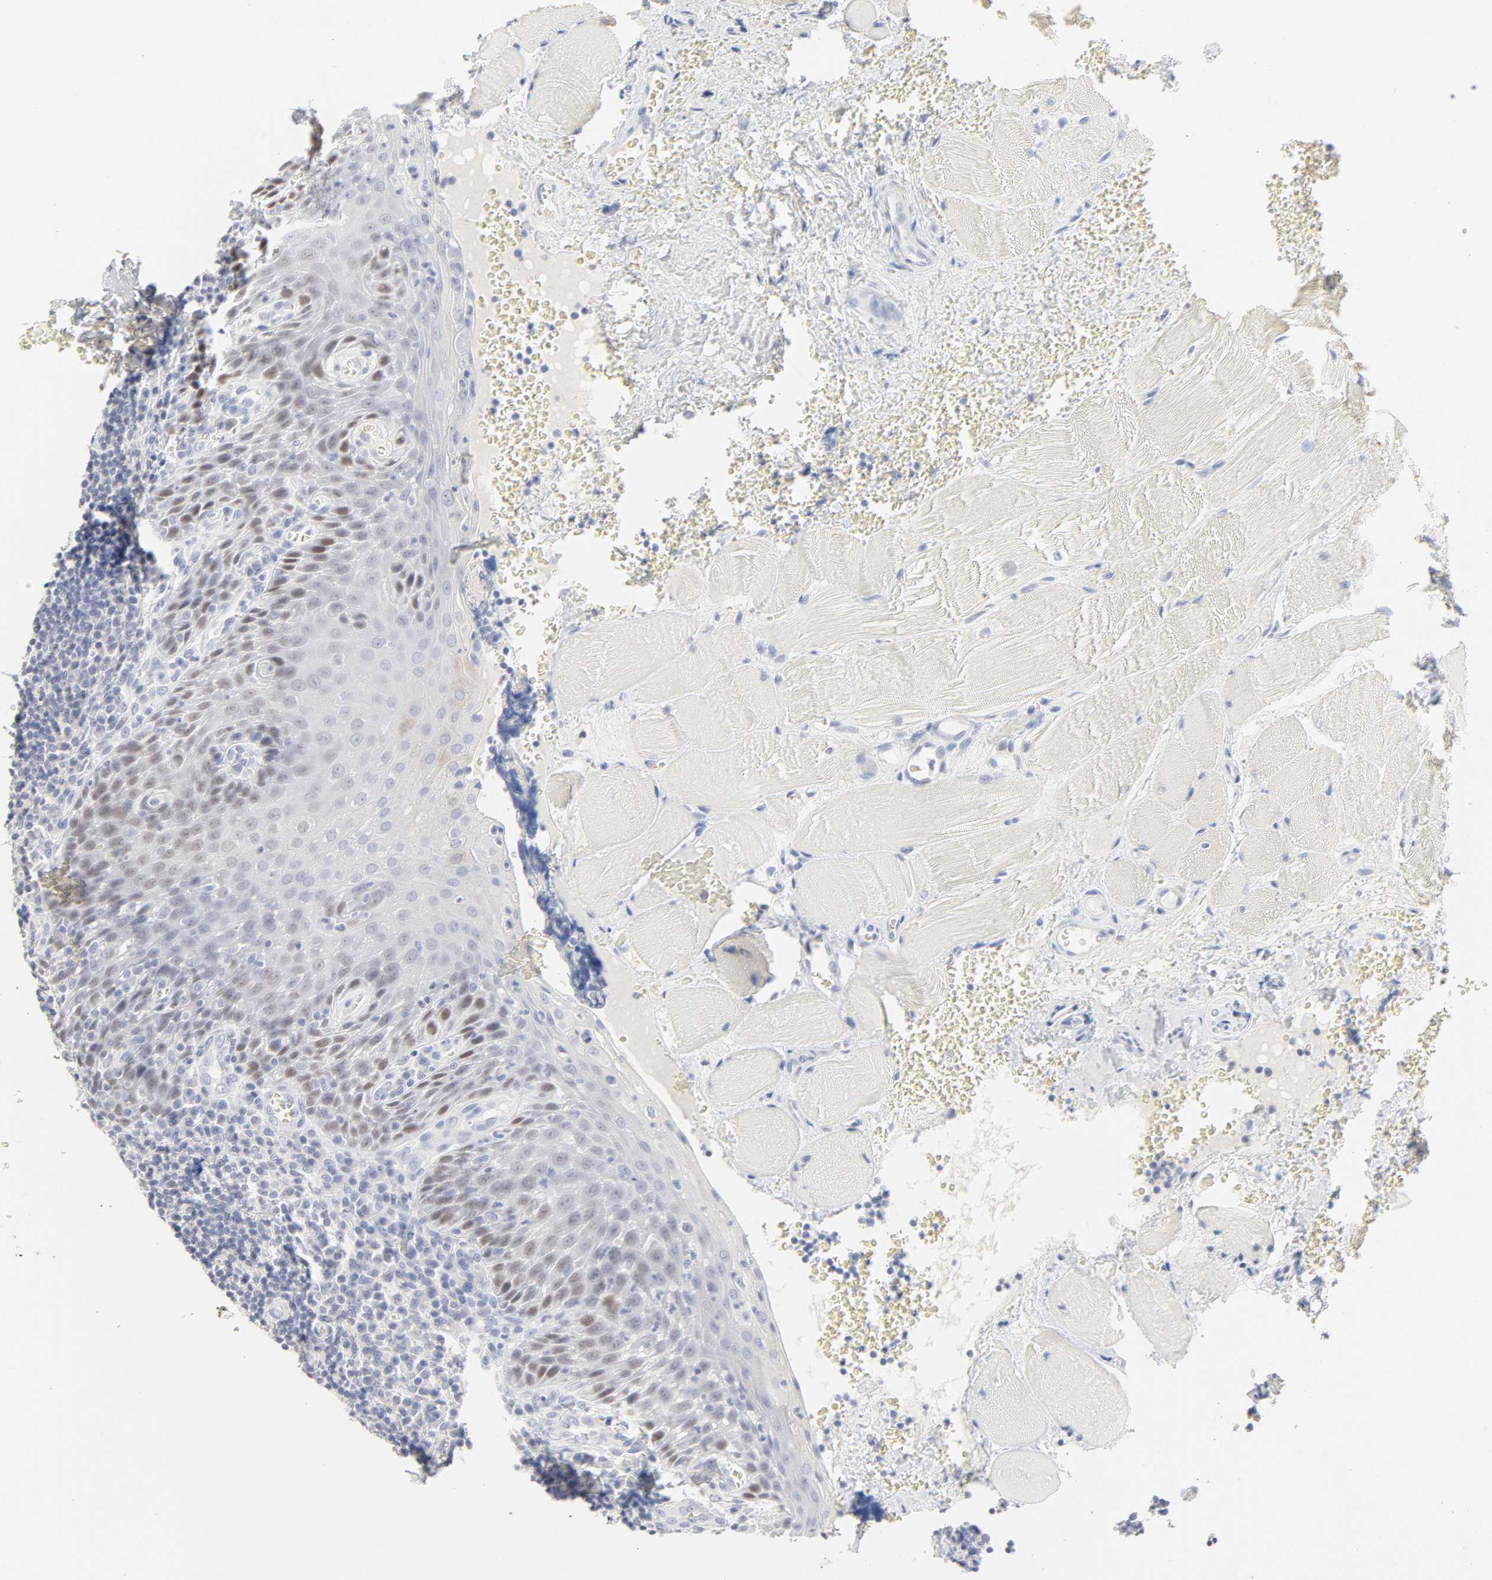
{"staining": {"intensity": "negative", "quantity": "none", "location": "none"}, "tissue": "tonsil", "cell_type": "Germinal center cells", "image_type": "normal", "snomed": [{"axis": "morphology", "description": "Normal tissue, NOS"}, {"axis": "topography", "description": "Tonsil"}], "caption": "This photomicrograph is of benign tonsil stained with immunohistochemistry to label a protein in brown with the nuclei are counter-stained blue. There is no staining in germinal center cells.", "gene": "FCGBP", "patient": {"sex": "male", "age": 20}}